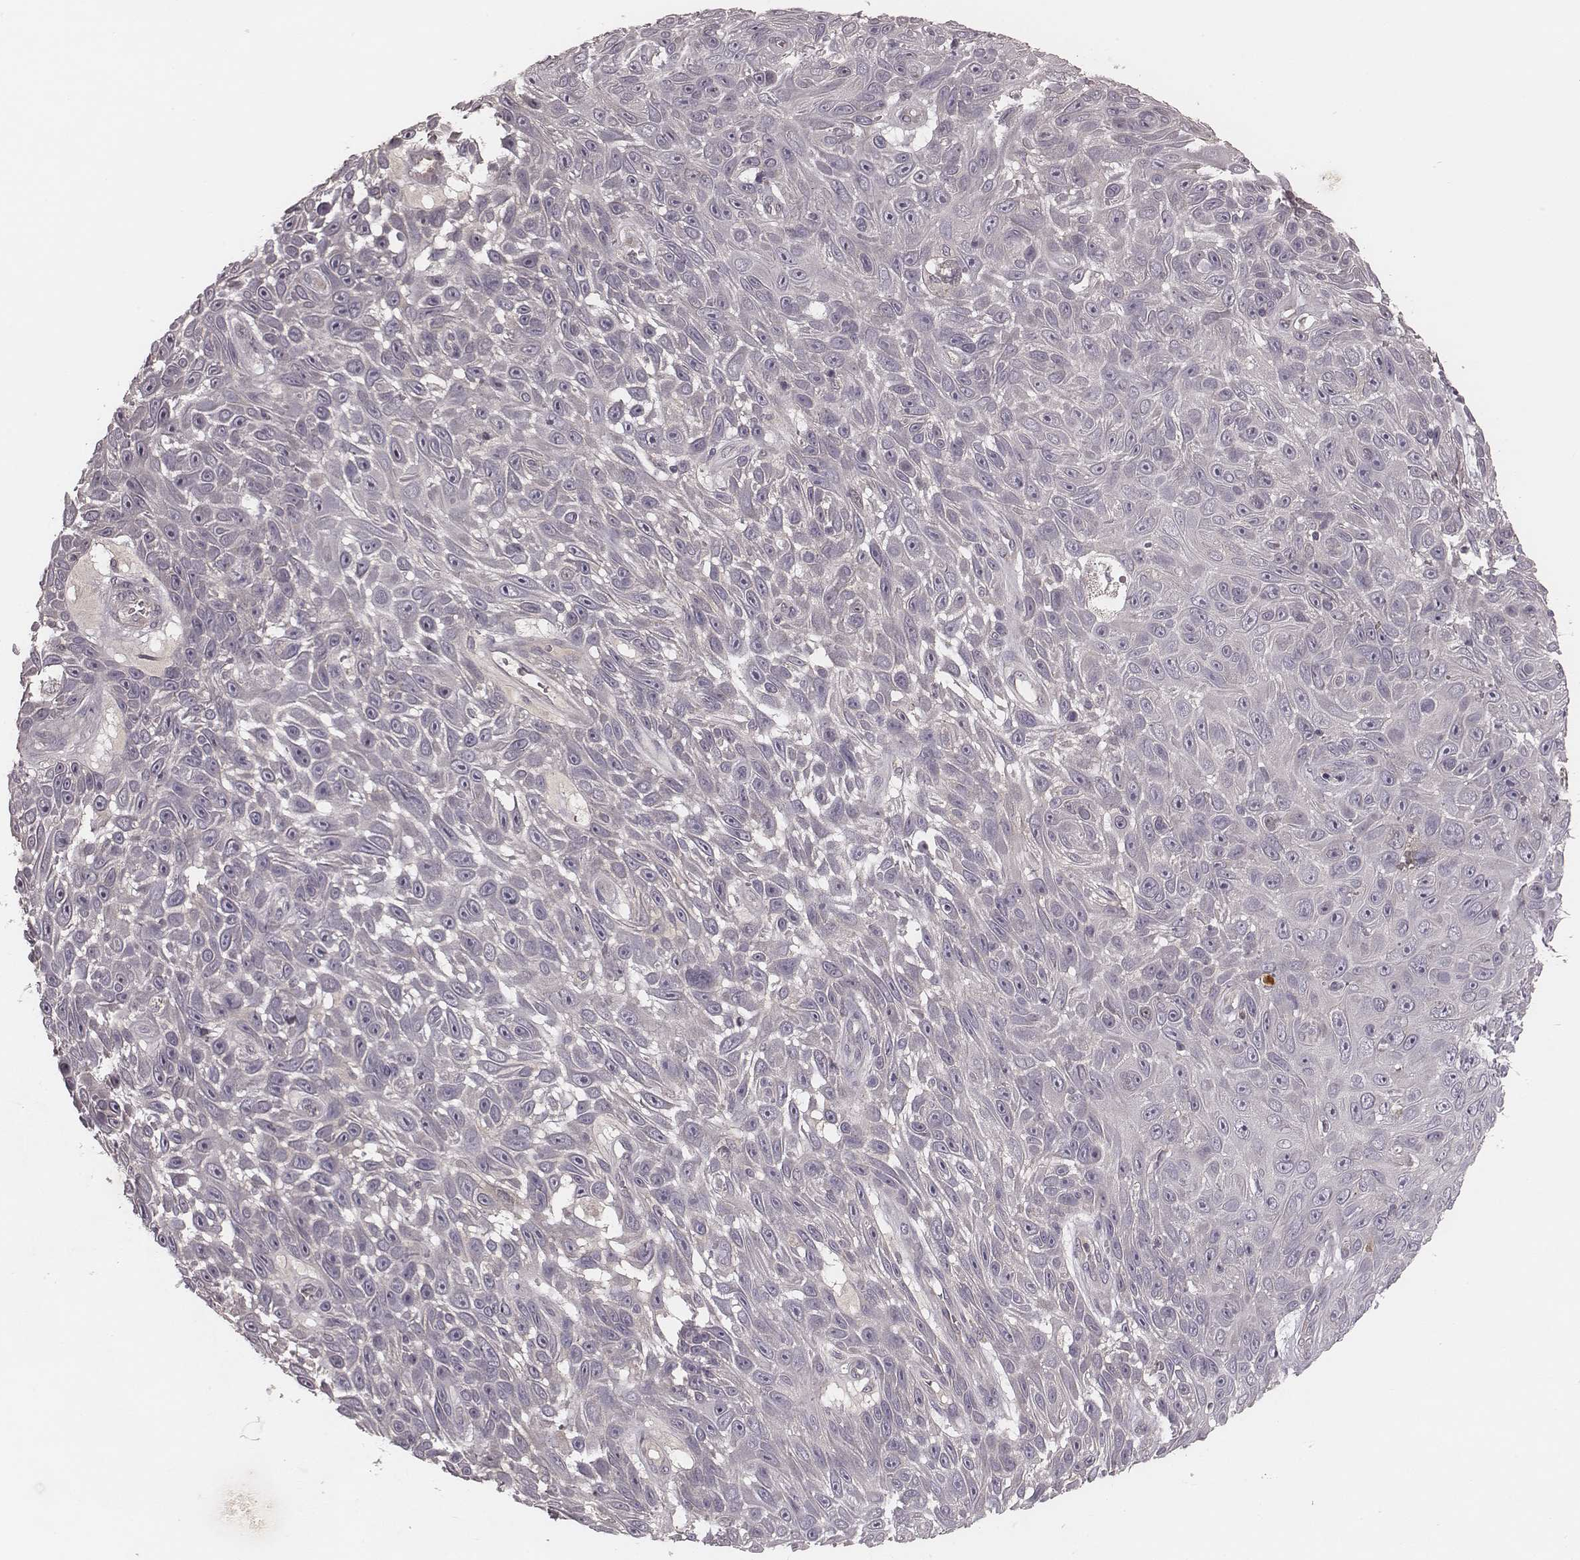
{"staining": {"intensity": "negative", "quantity": "none", "location": "none"}, "tissue": "skin cancer", "cell_type": "Tumor cells", "image_type": "cancer", "snomed": [{"axis": "morphology", "description": "Squamous cell carcinoma, NOS"}, {"axis": "topography", "description": "Skin"}], "caption": "Tumor cells show no significant expression in skin cancer.", "gene": "P2RX5", "patient": {"sex": "male", "age": 82}}